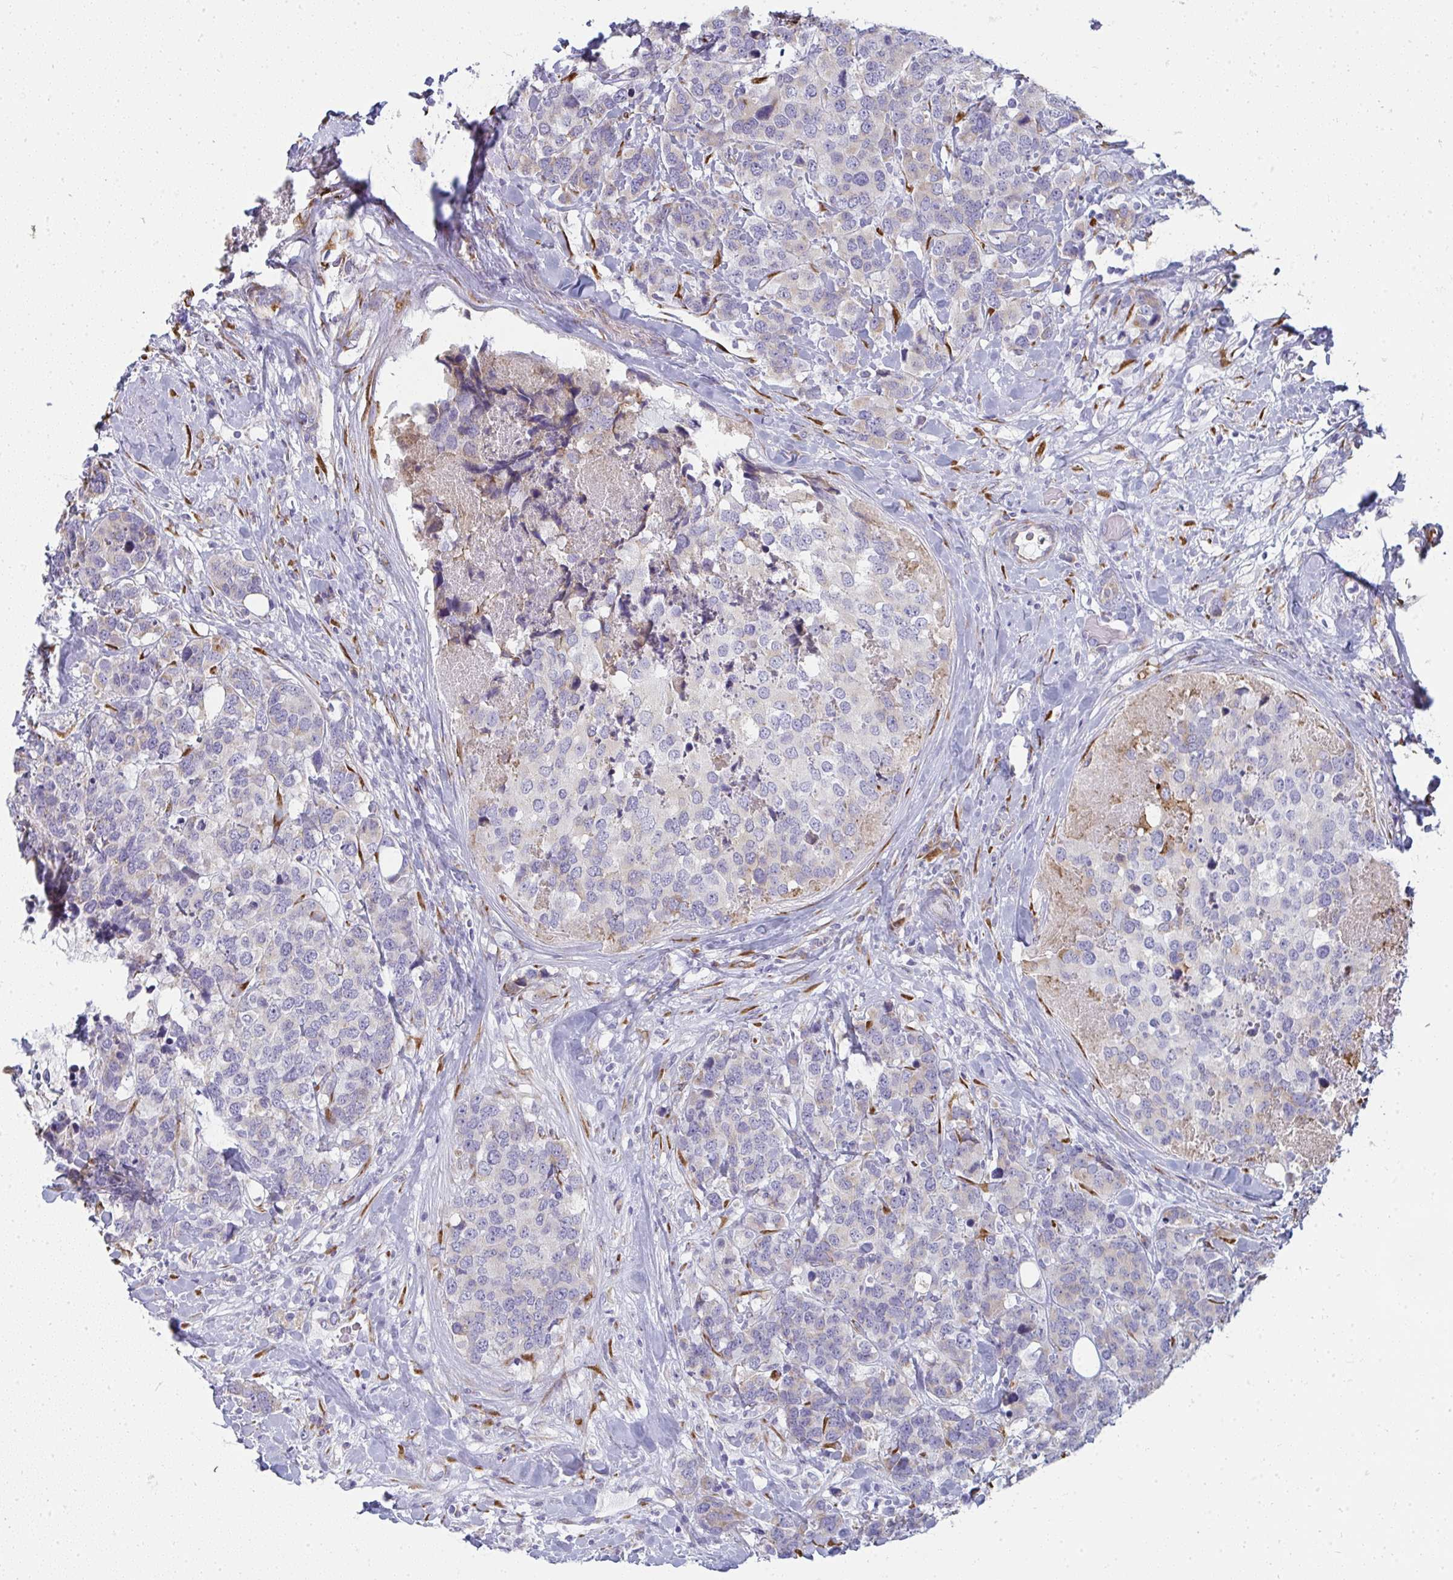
{"staining": {"intensity": "negative", "quantity": "none", "location": "none"}, "tissue": "breast cancer", "cell_type": "Tumor cells", "image_type": "cancer", "snomed": [{"axis": "morphology", "description": "Lobular carcinoma"}, {"axis": "topography", "description": "Breast"}], "caption": "Histopathology image shows no significant protein staining in tumor cells of lobular carcinoma (breast). (DAB immunohistochemistry (IHC) with hematoxylin counter stain).", "gene": "SHROOM1", "patient": {"sex": "female", "age": 59}}